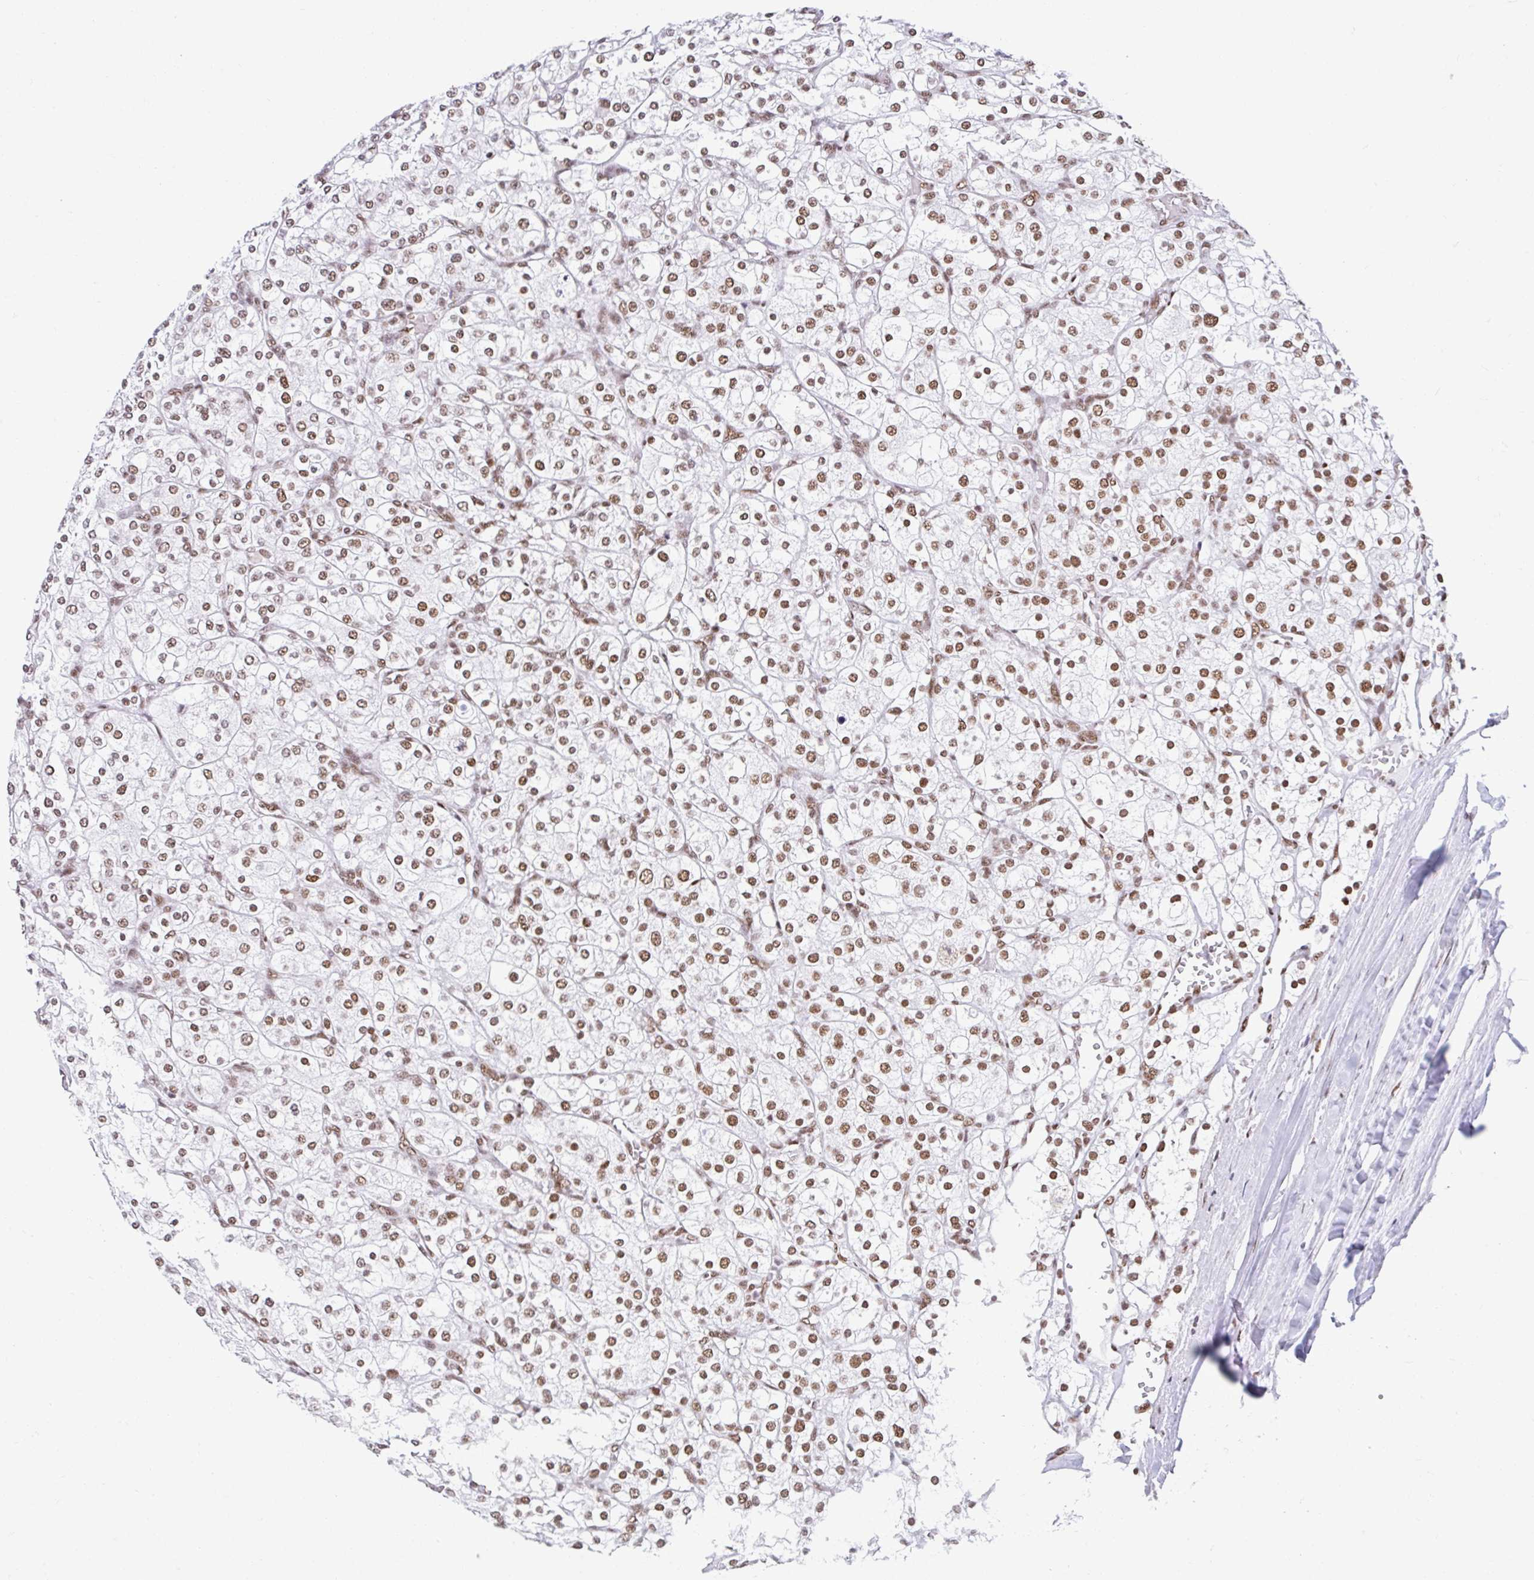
{"staining": {"intensity": "moderate", "quantity": ">75%", "location": "nuclear"}, "tissue": "renal cancer", "cell_type": "Tumor cells", "image_type": "cancer", "snomed": [{"axis": "morphology", "description": "Adenocarcinoma, NOS"}, {"axis": "topography", "description": "Kidney"}], "caption": "Renal adenocarcinoma stained with a protein marker exhibits moderate staining in tumor cells.", "gene": "KHDRBS1", "patient": {"sex": "male", "age": 80}}